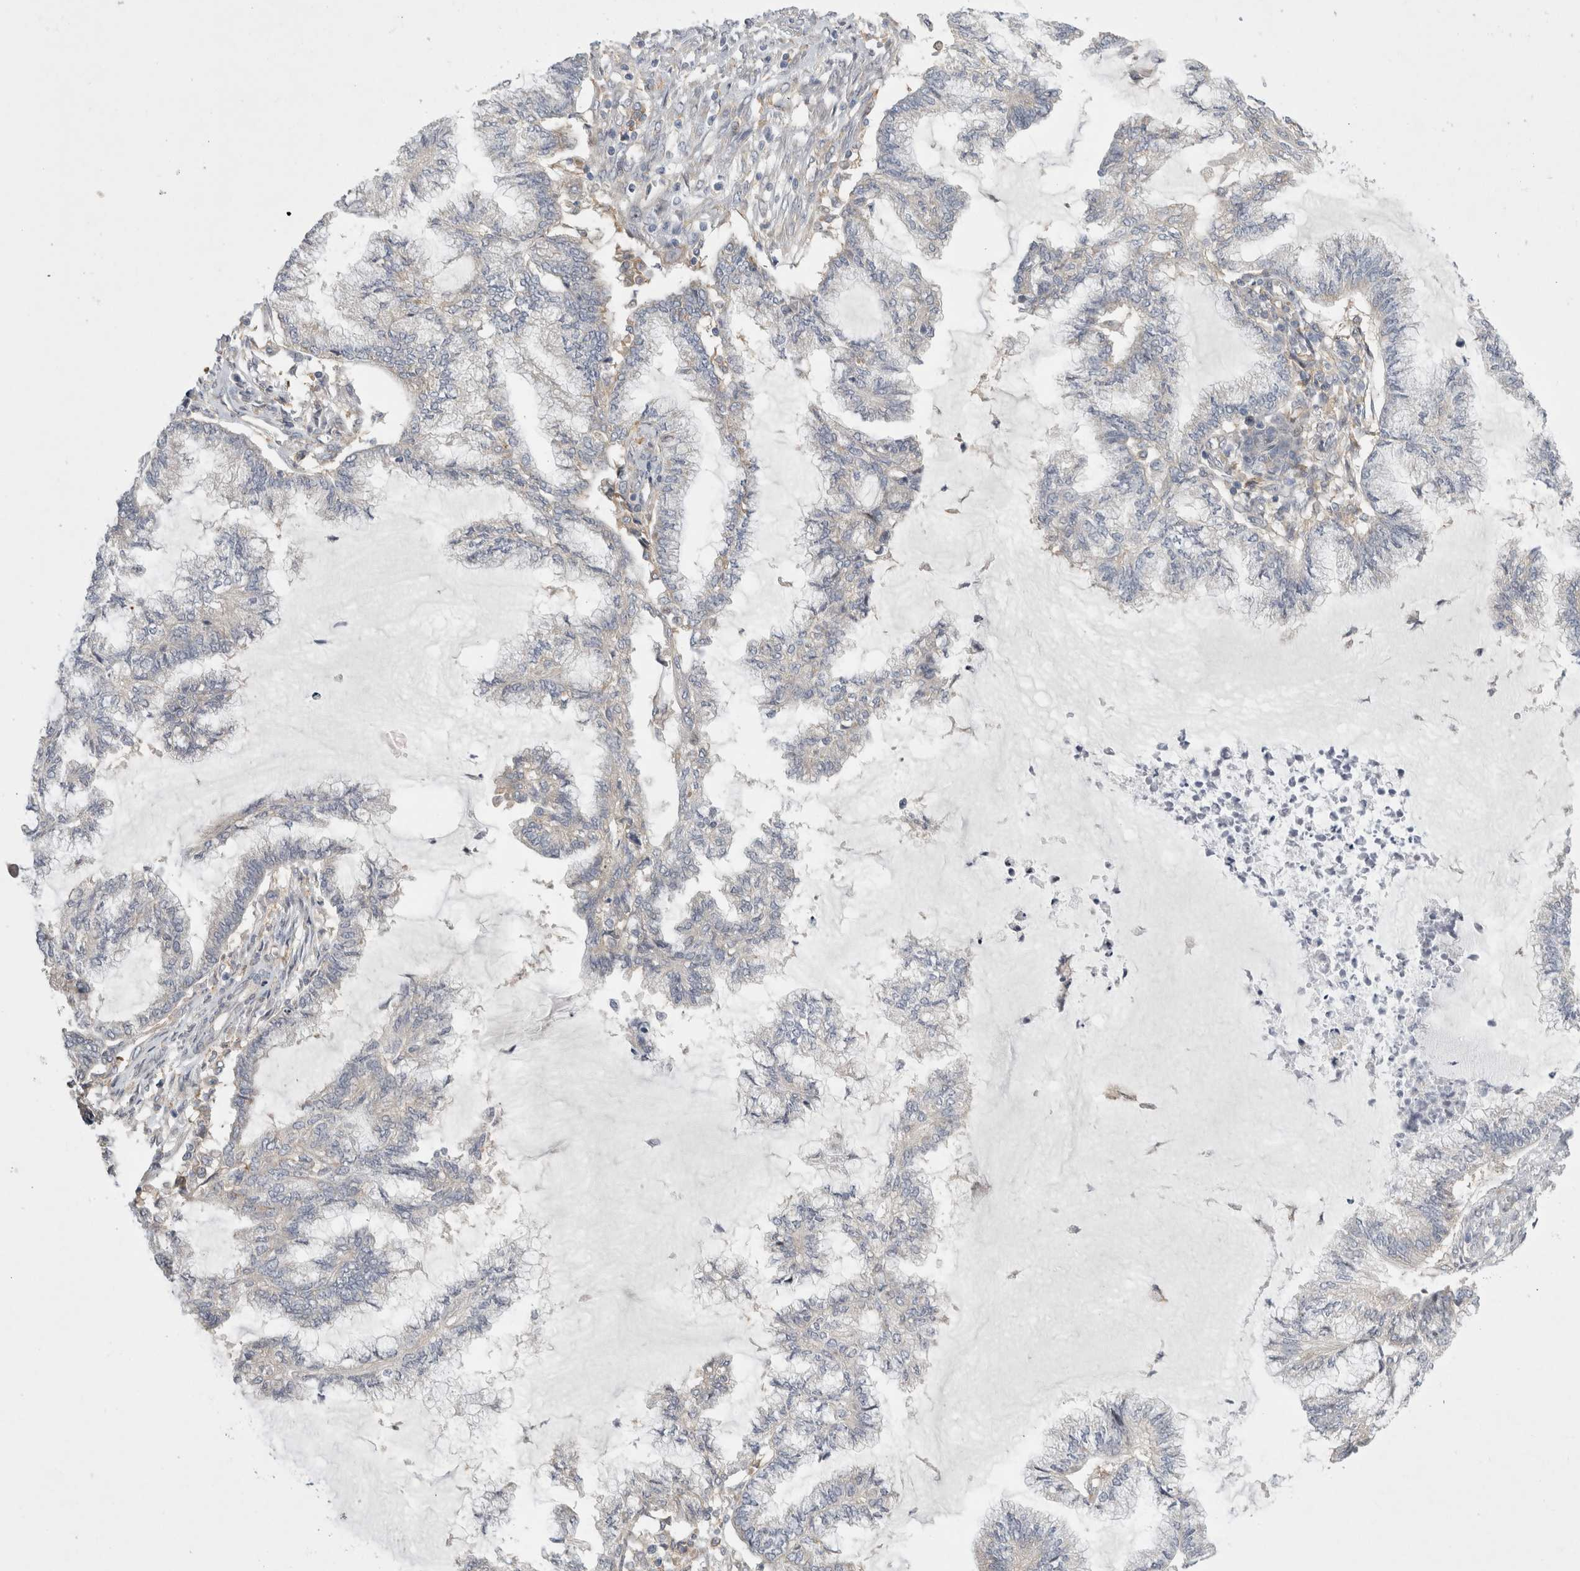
{"staining": {"intensity": "negative", "quantity": "none", "location": "none"}, "tissue": "endometrial cancer", "cell_type": "Tumor cells", "image_type": "cancer", "snomed": [{"axis": "morphology", "description": "Adenocarcinoma, NOS"}, {"axis": "topography", "description": "Endometrium"}], "caption": "Tumor cells show no significant protein staining in adenocarcinoma (endometrial). (Stains: DAB (3,3'-diaminobenzidine) immunohistochemistry (IHC) with hematoxylin counter stain, Microscopy: brightfield microscopy at high magnification).", "gene": "CDCA7L", "patient": {"sex": "female", "age": 86}}